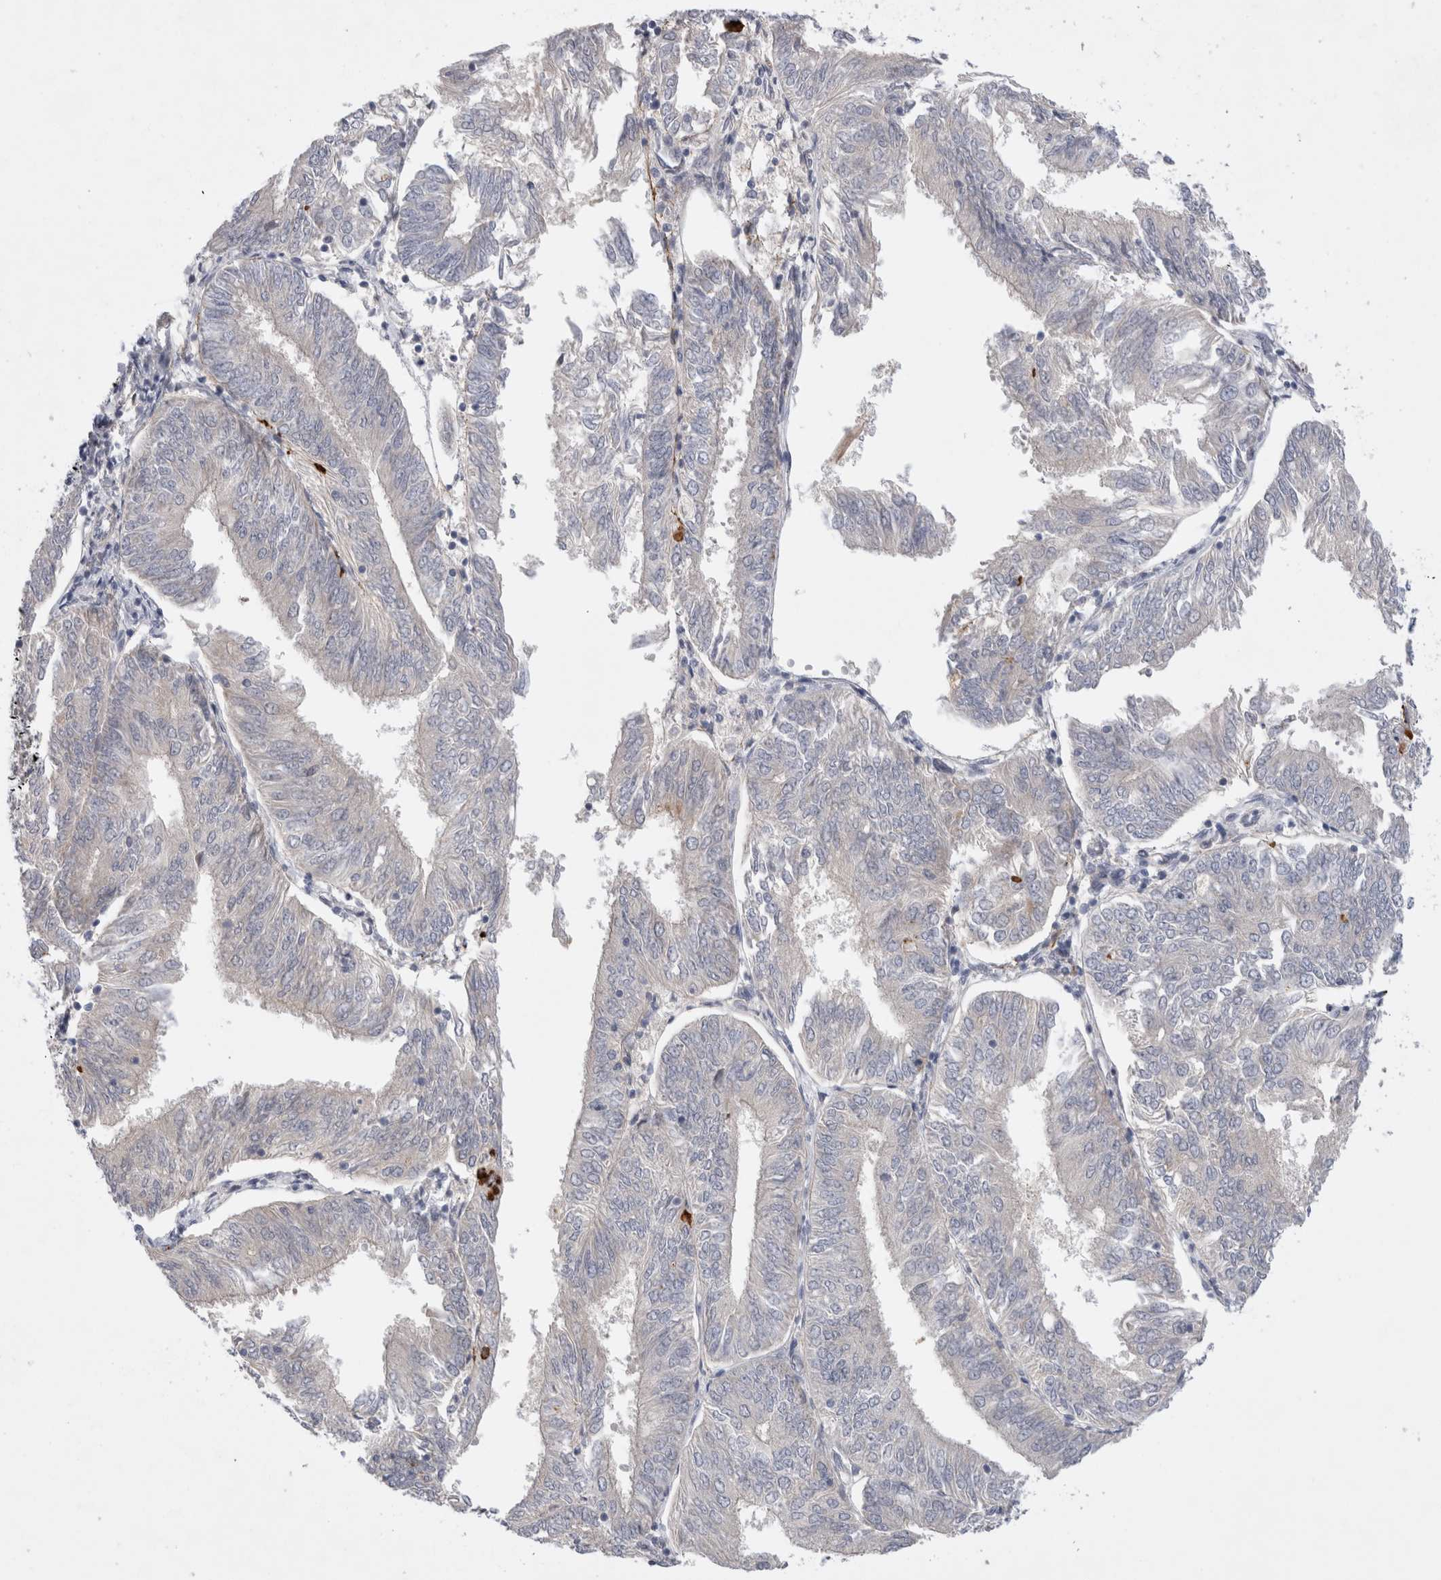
{"staining": {"intensity": "negative", "quantity": "none", "location": "none"}, "tissue": "endometrial cancer", "cell_type": "Tumor cells", "image_type": "cancer", "snomed": [{"axis": "morphology", "description": "Adenocarcinoma, NOS"}, {"axis": "topography", "description": "Endometrium"}], "caption": "Image shows no protein staining in tumor cells of adenocarcinoma (endometrial) tissue.", "gene": "GSDMB", "patient": {"sex": "female", "age": 58}}